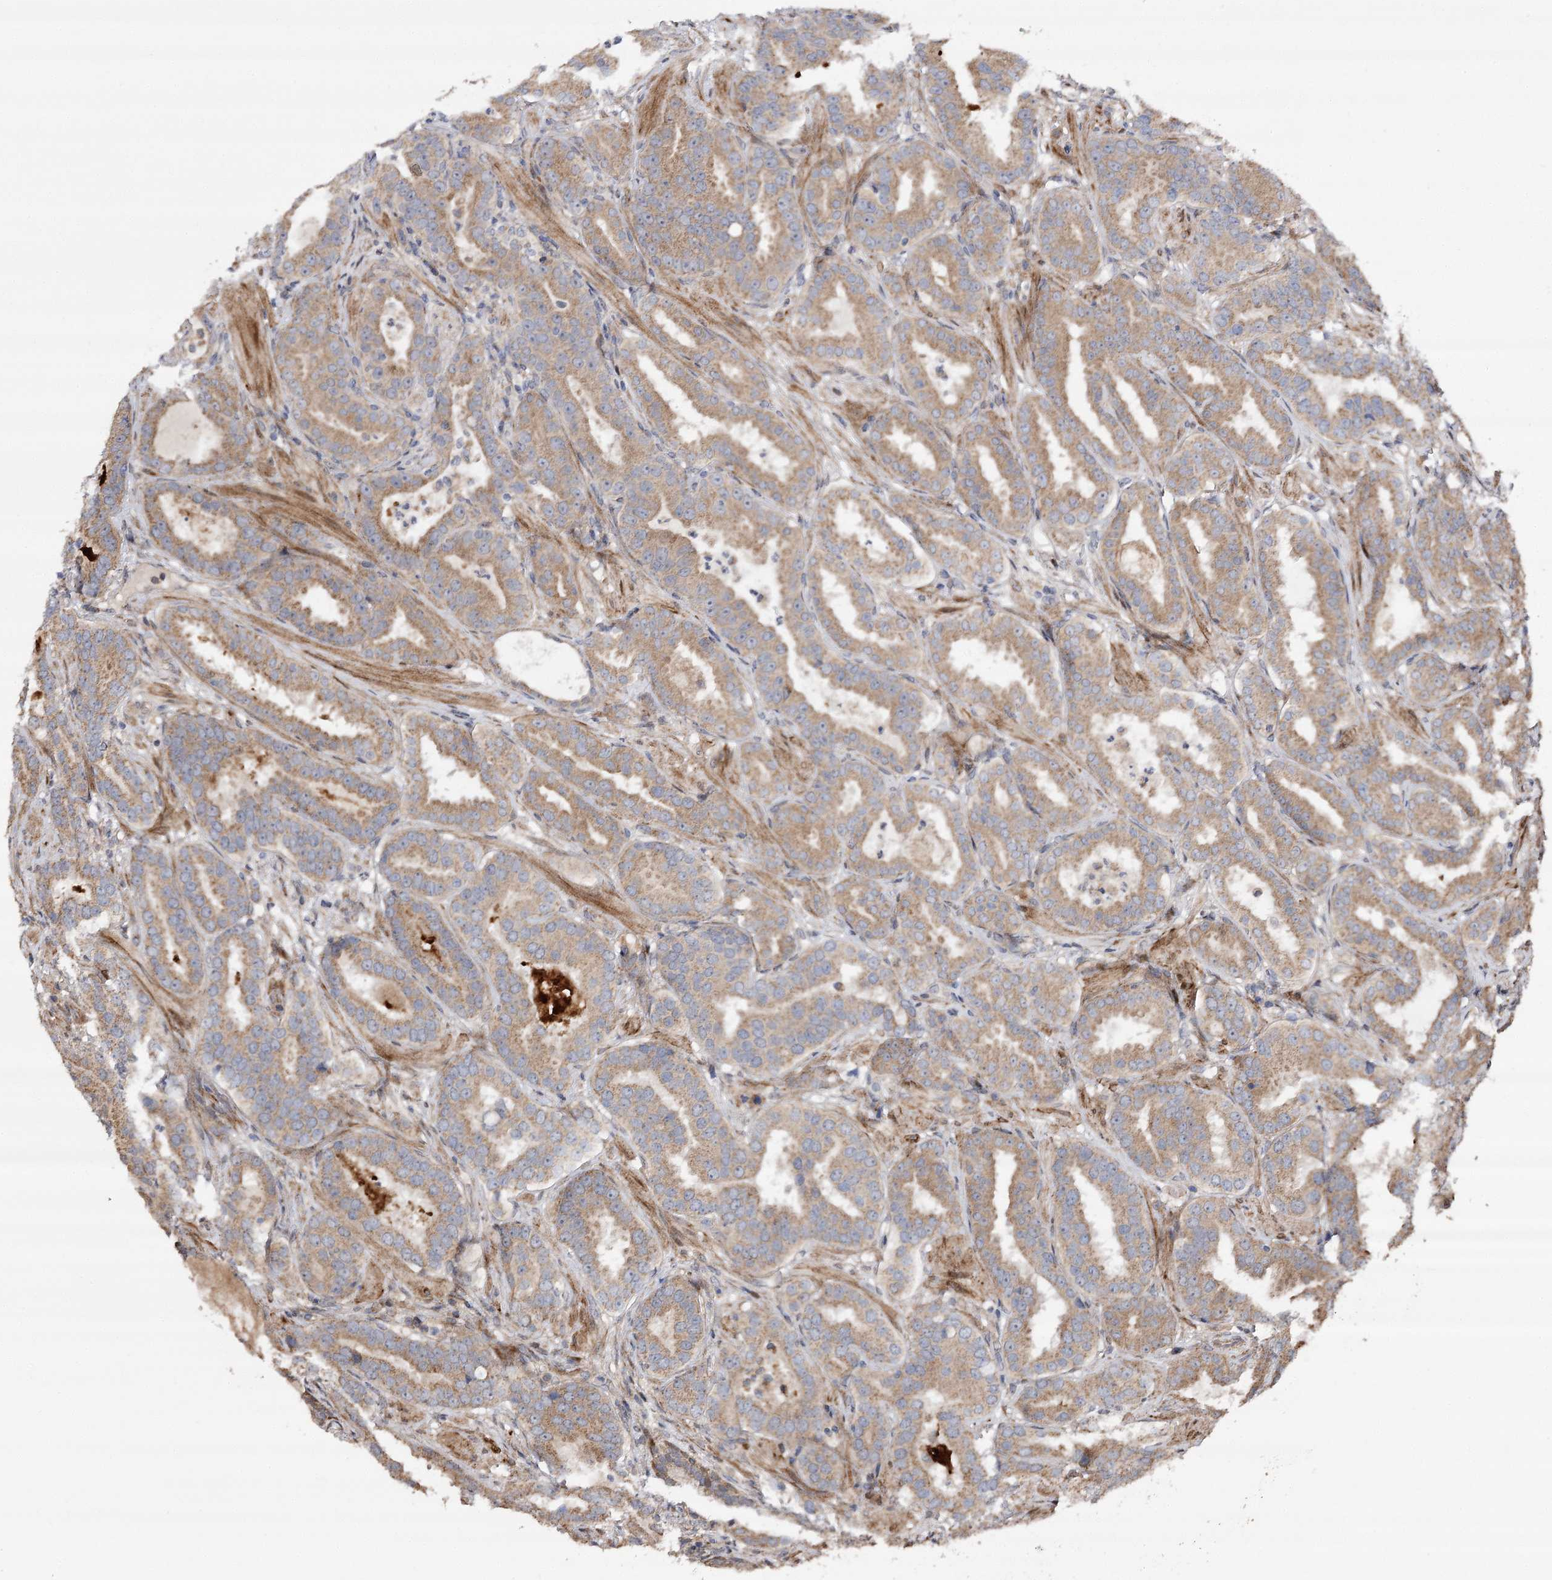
{"staining": {"intensity": "moderate", "quantity": ">75%", "location": "cytoplasmic/membranous"}, "tissue": "prostate cancer", "cell_type": "Tumor cells", "image_type": "cancer", "snomed": [{"axis": "morphology", "description": "Adenocarcinoma, Low grade"}, {"axis": "topography", "description": "Prostate"}], "caption": "DAB immunohistochemical staining of low-grade adenocarcinoma (prostate) shows moderate cytoplasmic/membranous protein expression in about >75% of tumor cells. Using DAB (brown) and hematoxylin (blue) stains, captured at high magnification using brightfield microscopy.", "gene": "OBSL1", "patient": {"sex": "male", "age": 59}}